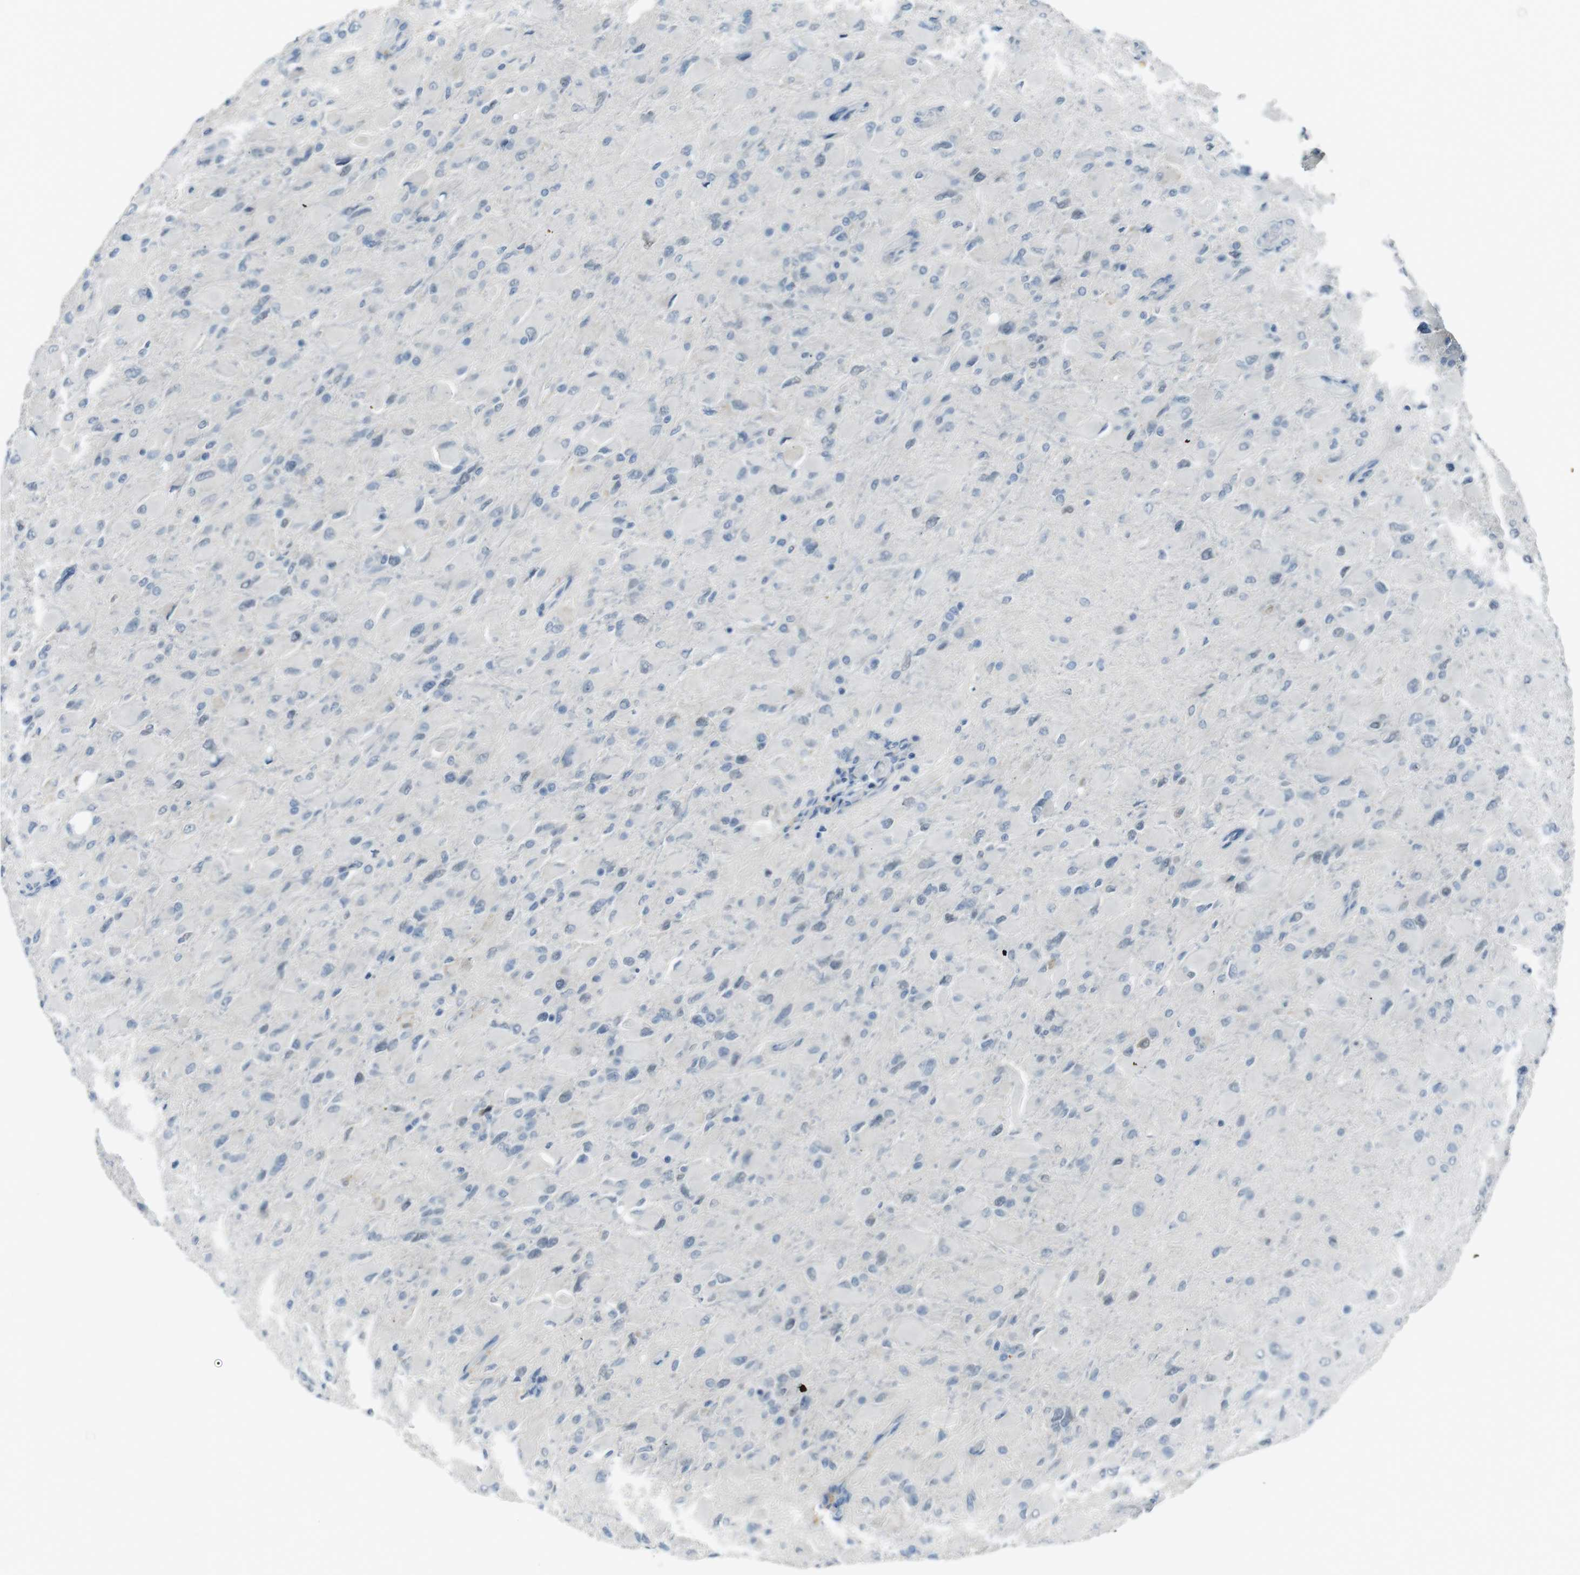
{"staining": {"intensity": "negative", "quantity": "none", "location": "none"}, "tissue": "glioma", "cell_type": "Tumor cells", "image_type": "cancer", "snomed": [{"axis": "morphology", "description": "Glioma, malignant, High grade"}, {"axis": "topography", "description": "Cerebral cortex"}], "caption": "Image shows no significant protein staining in tumor cells of glioma.", "gene": "ENTPD7", "patient": {"sex": "female", "age": 36}}